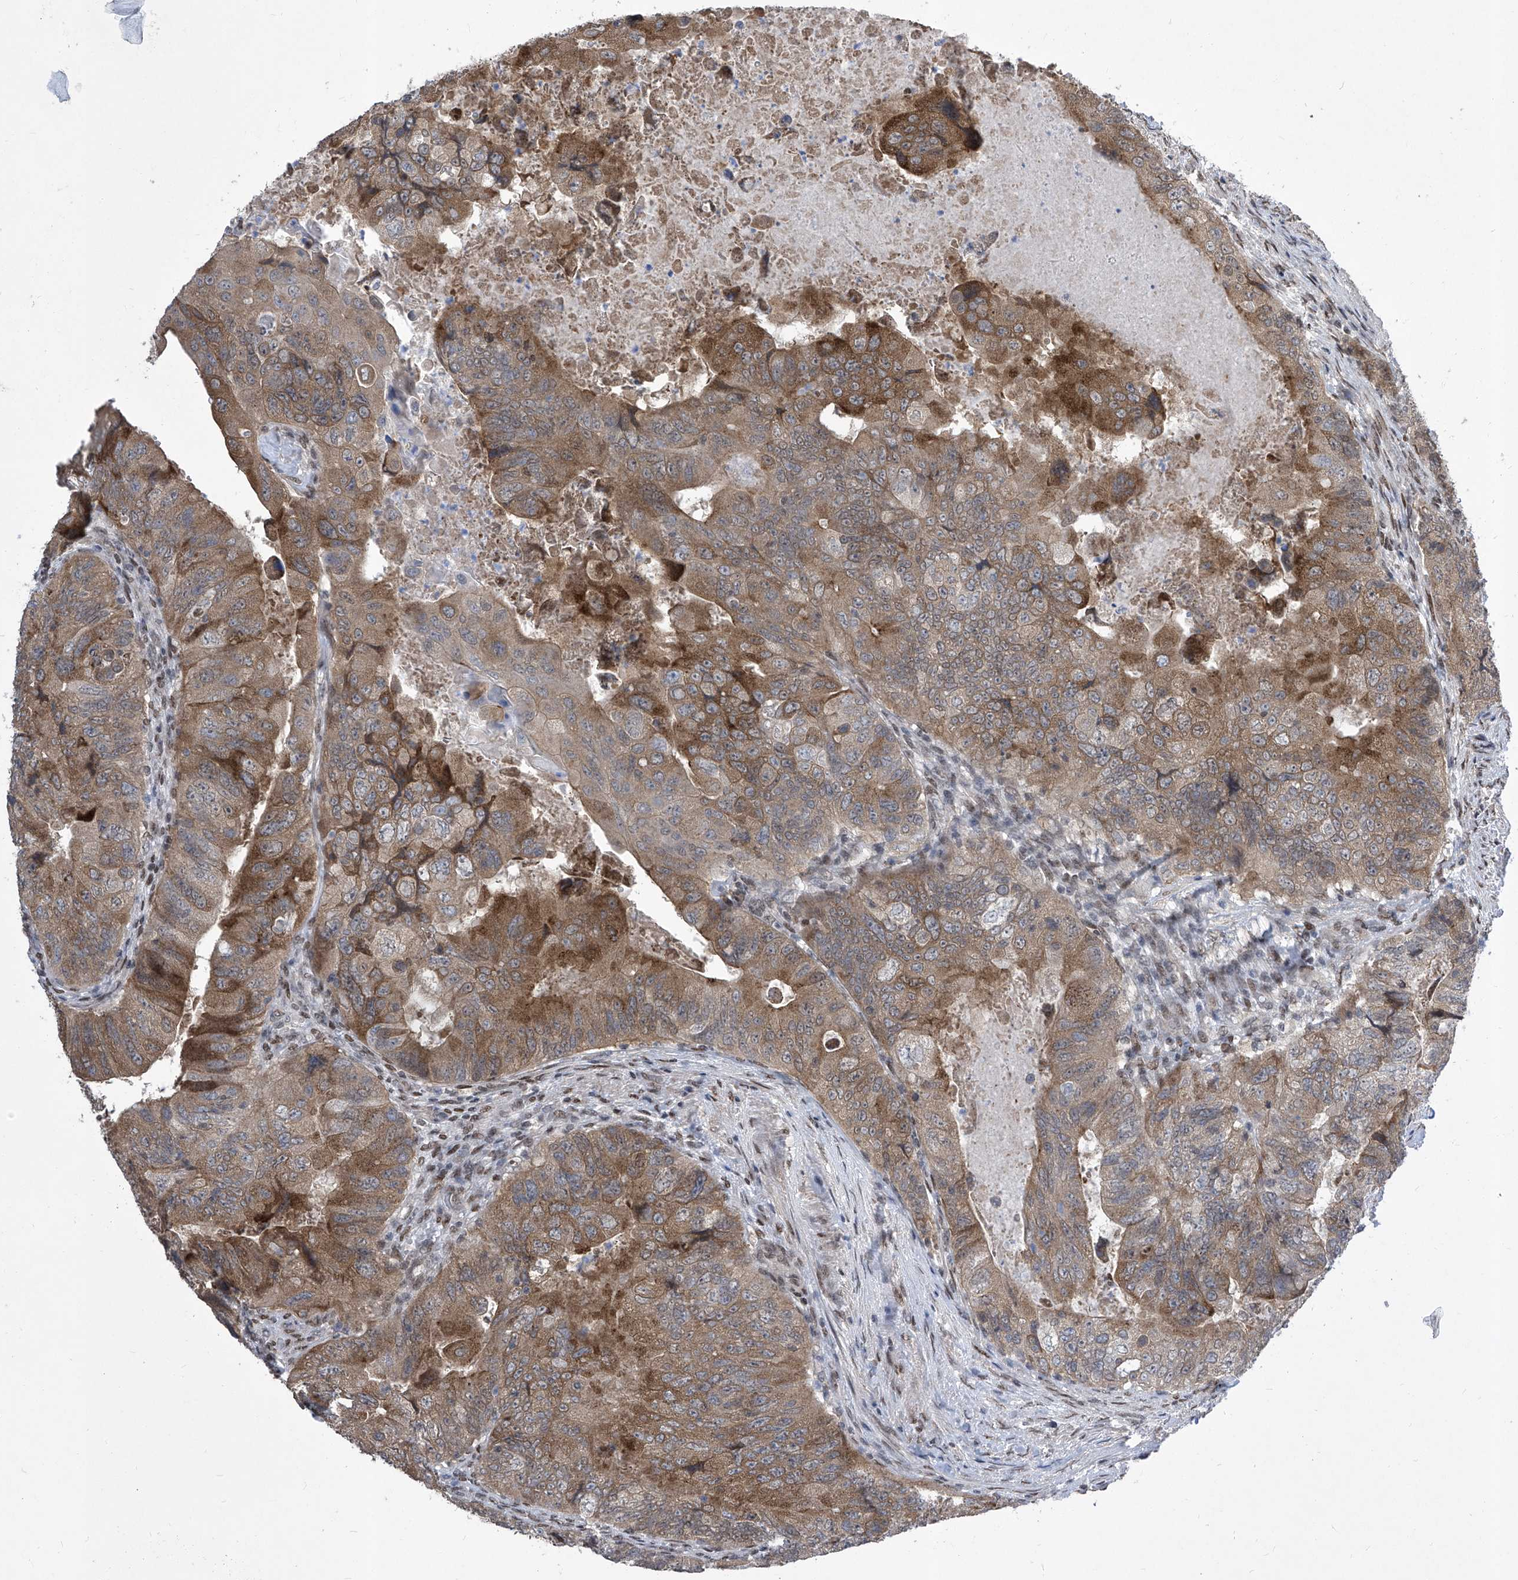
{"staining": {"intensity": "moderate", "quantity": ">75%", "location": "cytoplasmic/membranous"}, "tissue": "colorectal cancer", "cell_type": "Tumor cells", "image_type": "cancer", "snomed": [{"axis": "morphology", "description": "Adenocarcinoma, NOS"}, {"axis": "topography", "description": "Rectum"}], "caption": "Colorectal cancer tissue demonstrates moderate cytoplasmic/membranous expression in approximately >75% of tumor cells, visualized by immunohistochemistry.", "gene": "CETN2", "patient": {"sex": "male", "age": 63}}